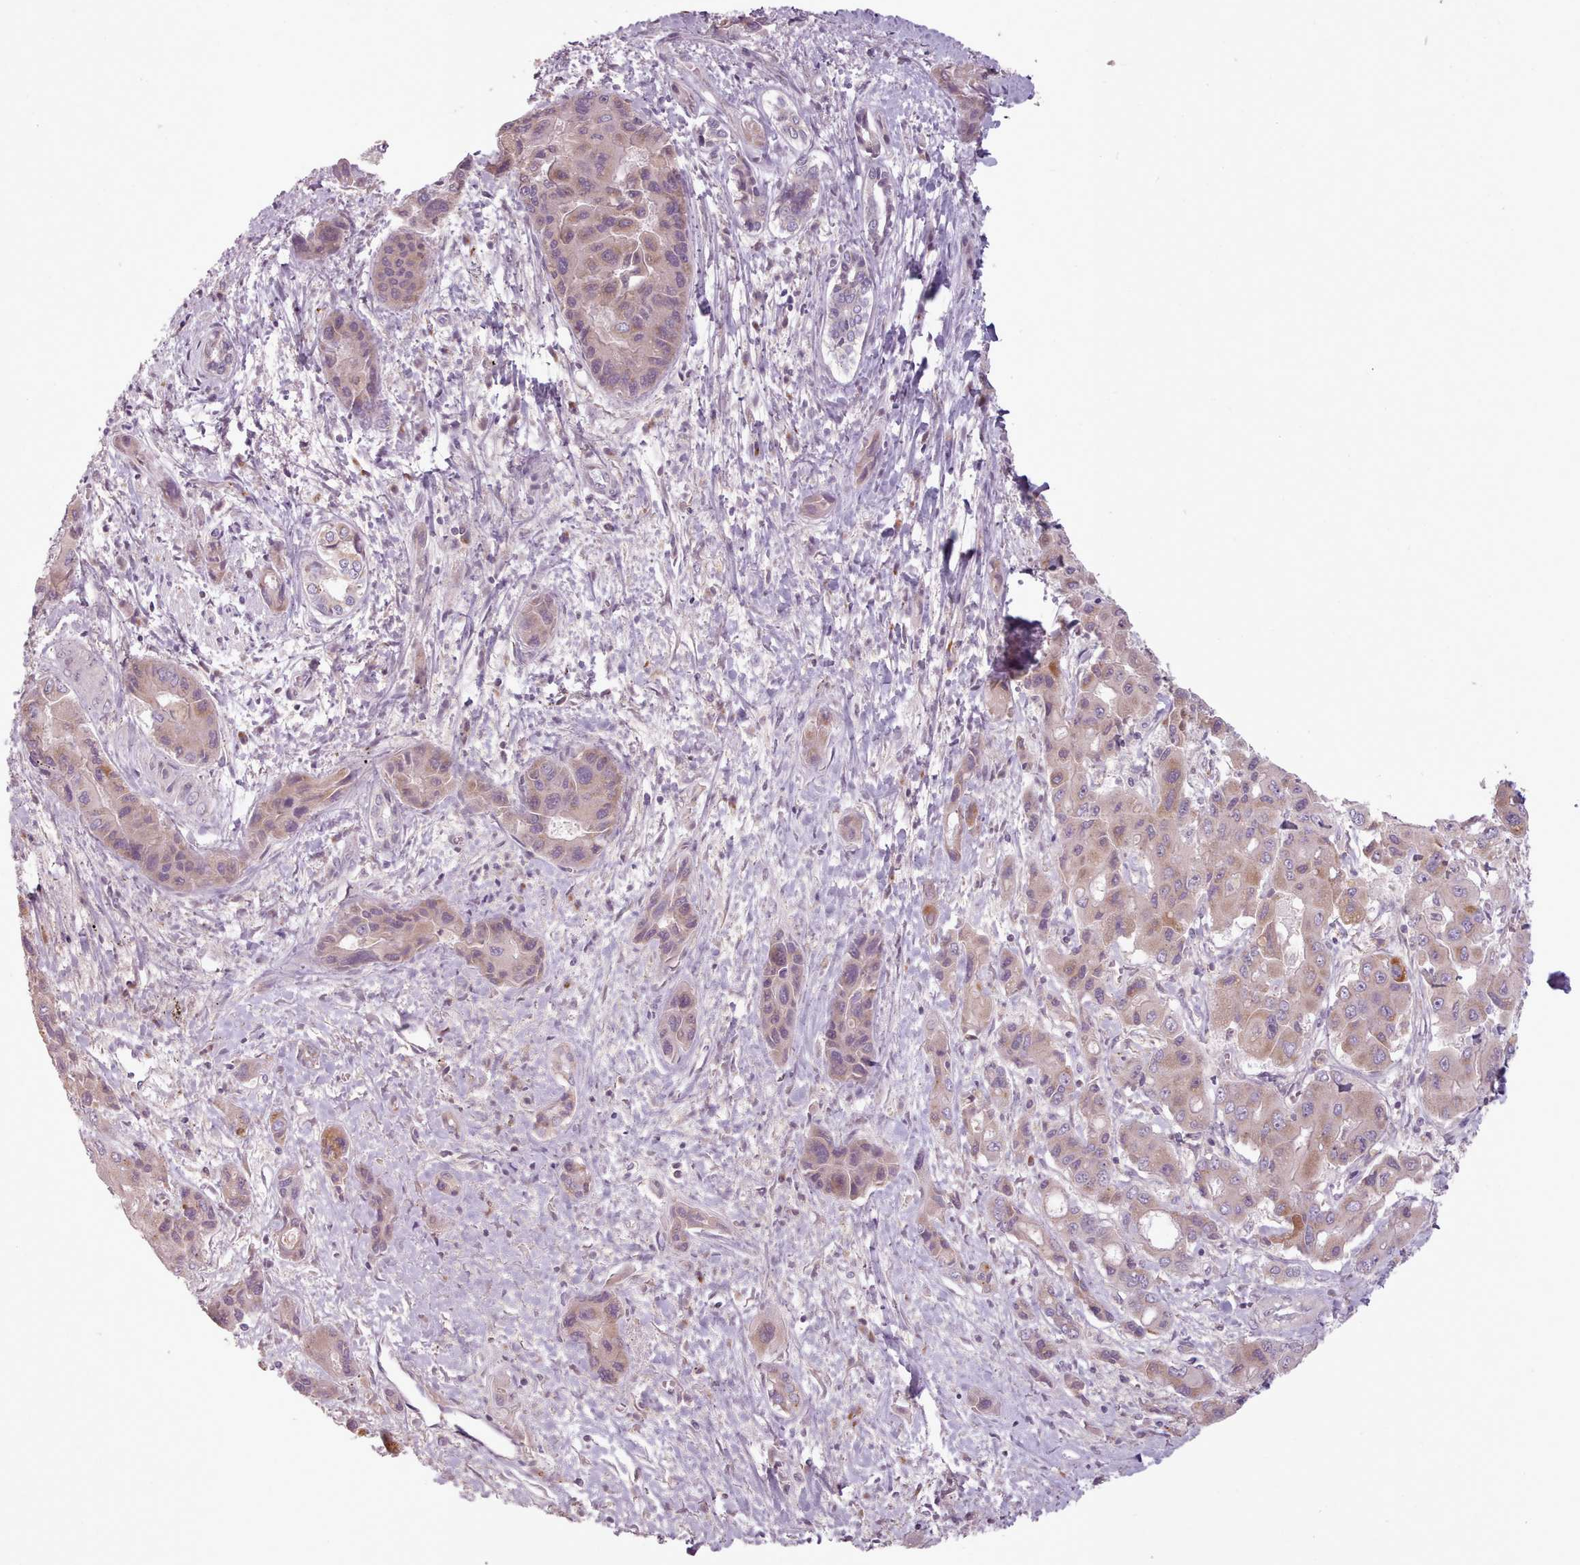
{"staining": {"intensity": "moderate", "quantity": "<25%", "location": "cytoplasmic/membranous"}, "tissue": "liver cancer", "cell_type": "Tumor cells", "image_type": "cancer", "snomed": [{"axis": "morphology", "description": "Cholangiocarcinoma"}, {"axis": "topography", "description": "Liver"}], "caption": "Protein expression analysis of cholangiocarcinoma (liver) displays moderate cytoplasmic/membranous expression in approximately <25% of tumor cells.", "gene": "LAPTM5", "patient": {"sex": "male", "age": 67}}